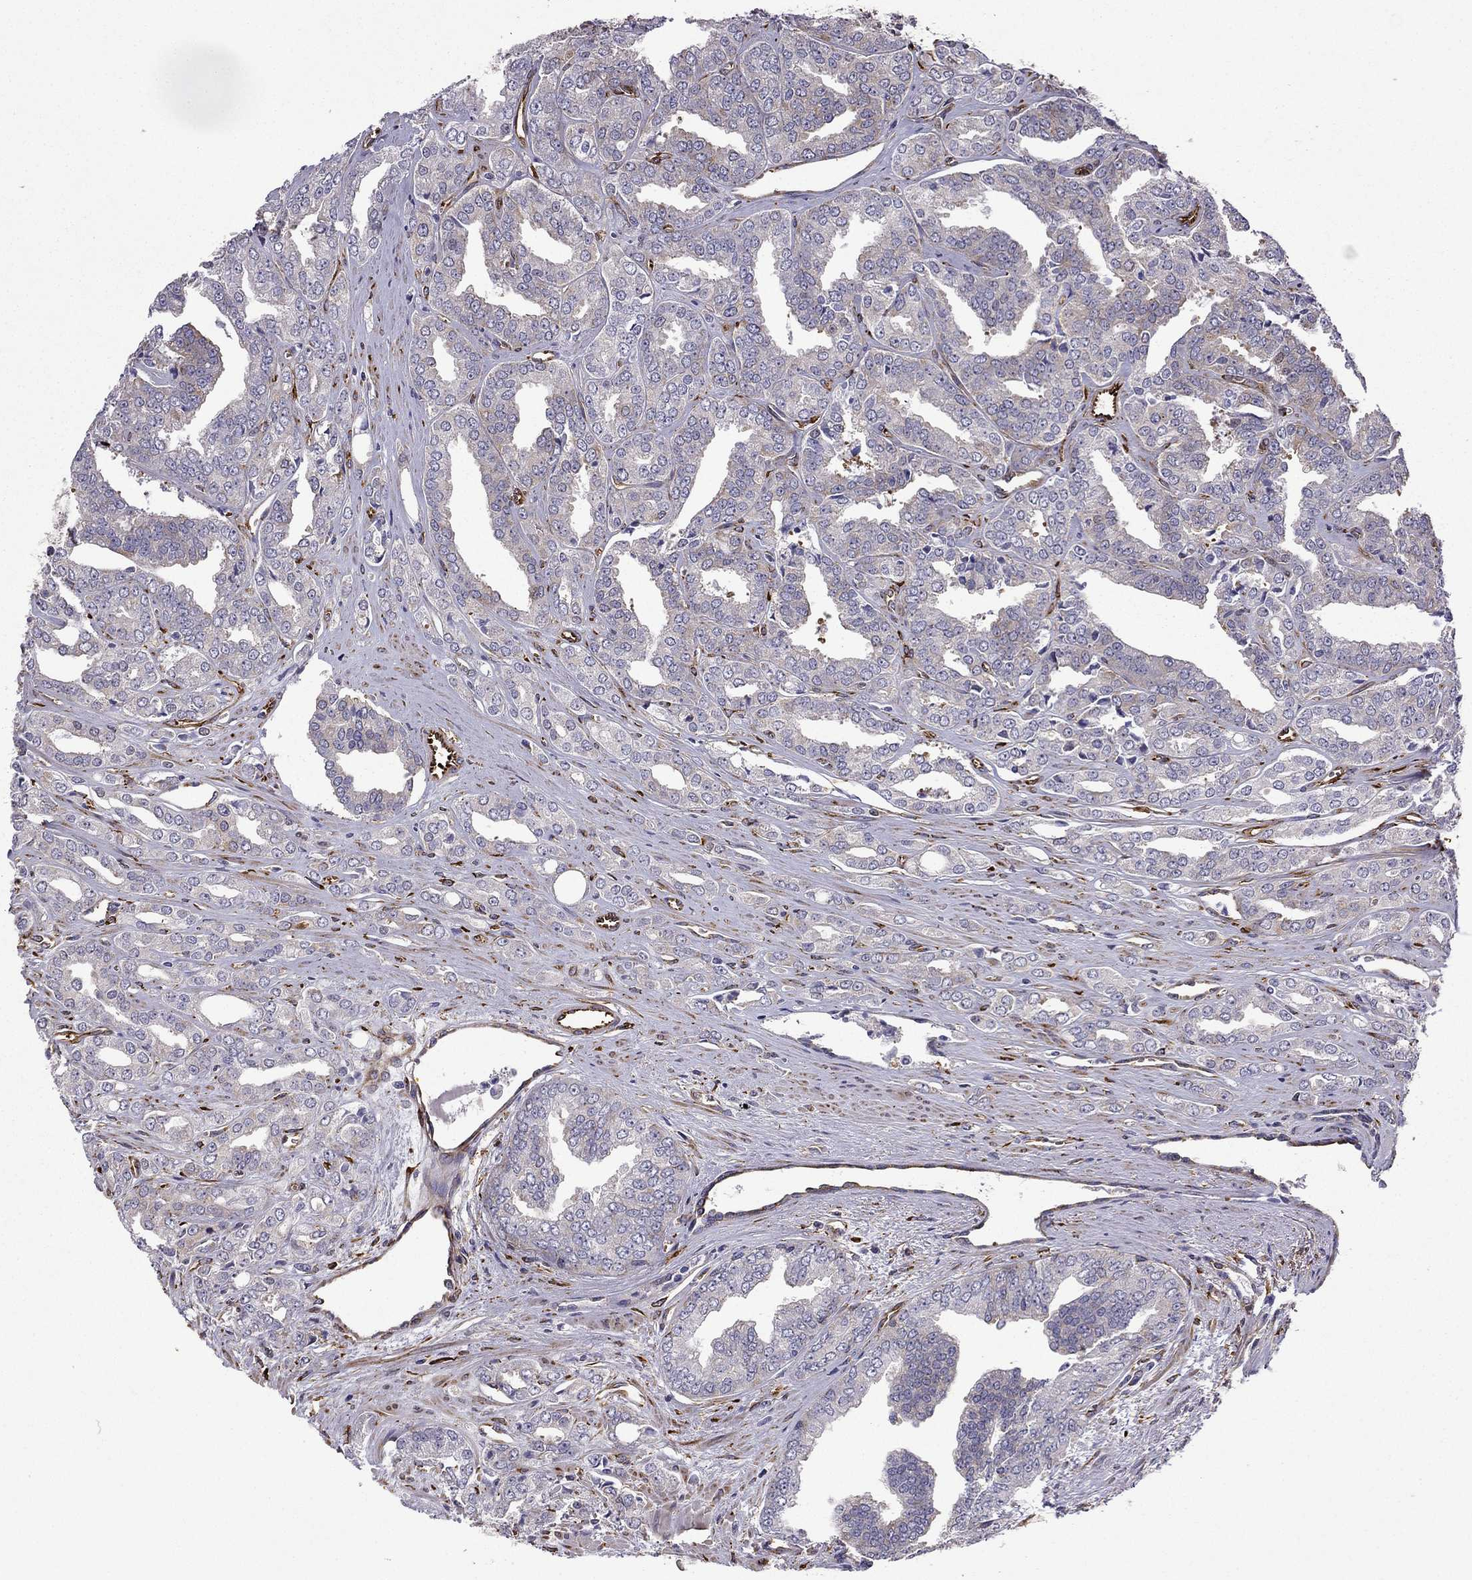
{"staining": {"intensity": "weak", "quantity": "25%-75%", "location": "cytoplasmic/membranous"}, "tissue": "prostate cancer", "cell_type": "Tumor cells", "image_type": "cancer", "snomed": [{"axis": "morphology", "description": "Adenocarcinoma, NOS"}, {"axis": "morphology", "description": "Adenocarcinoma, High grade"}, {"axis": "topography", "description": "Prostate"}], "caption": "Immunohistochemical staining of human adenocarcinoma (prostate) exhibits low levels of weak cytoplasmic/membranous protein positivity in about 25%-75% of tumor cells.", "gene": "MAP4", "patient": {"sex": "male", "age": 70}}